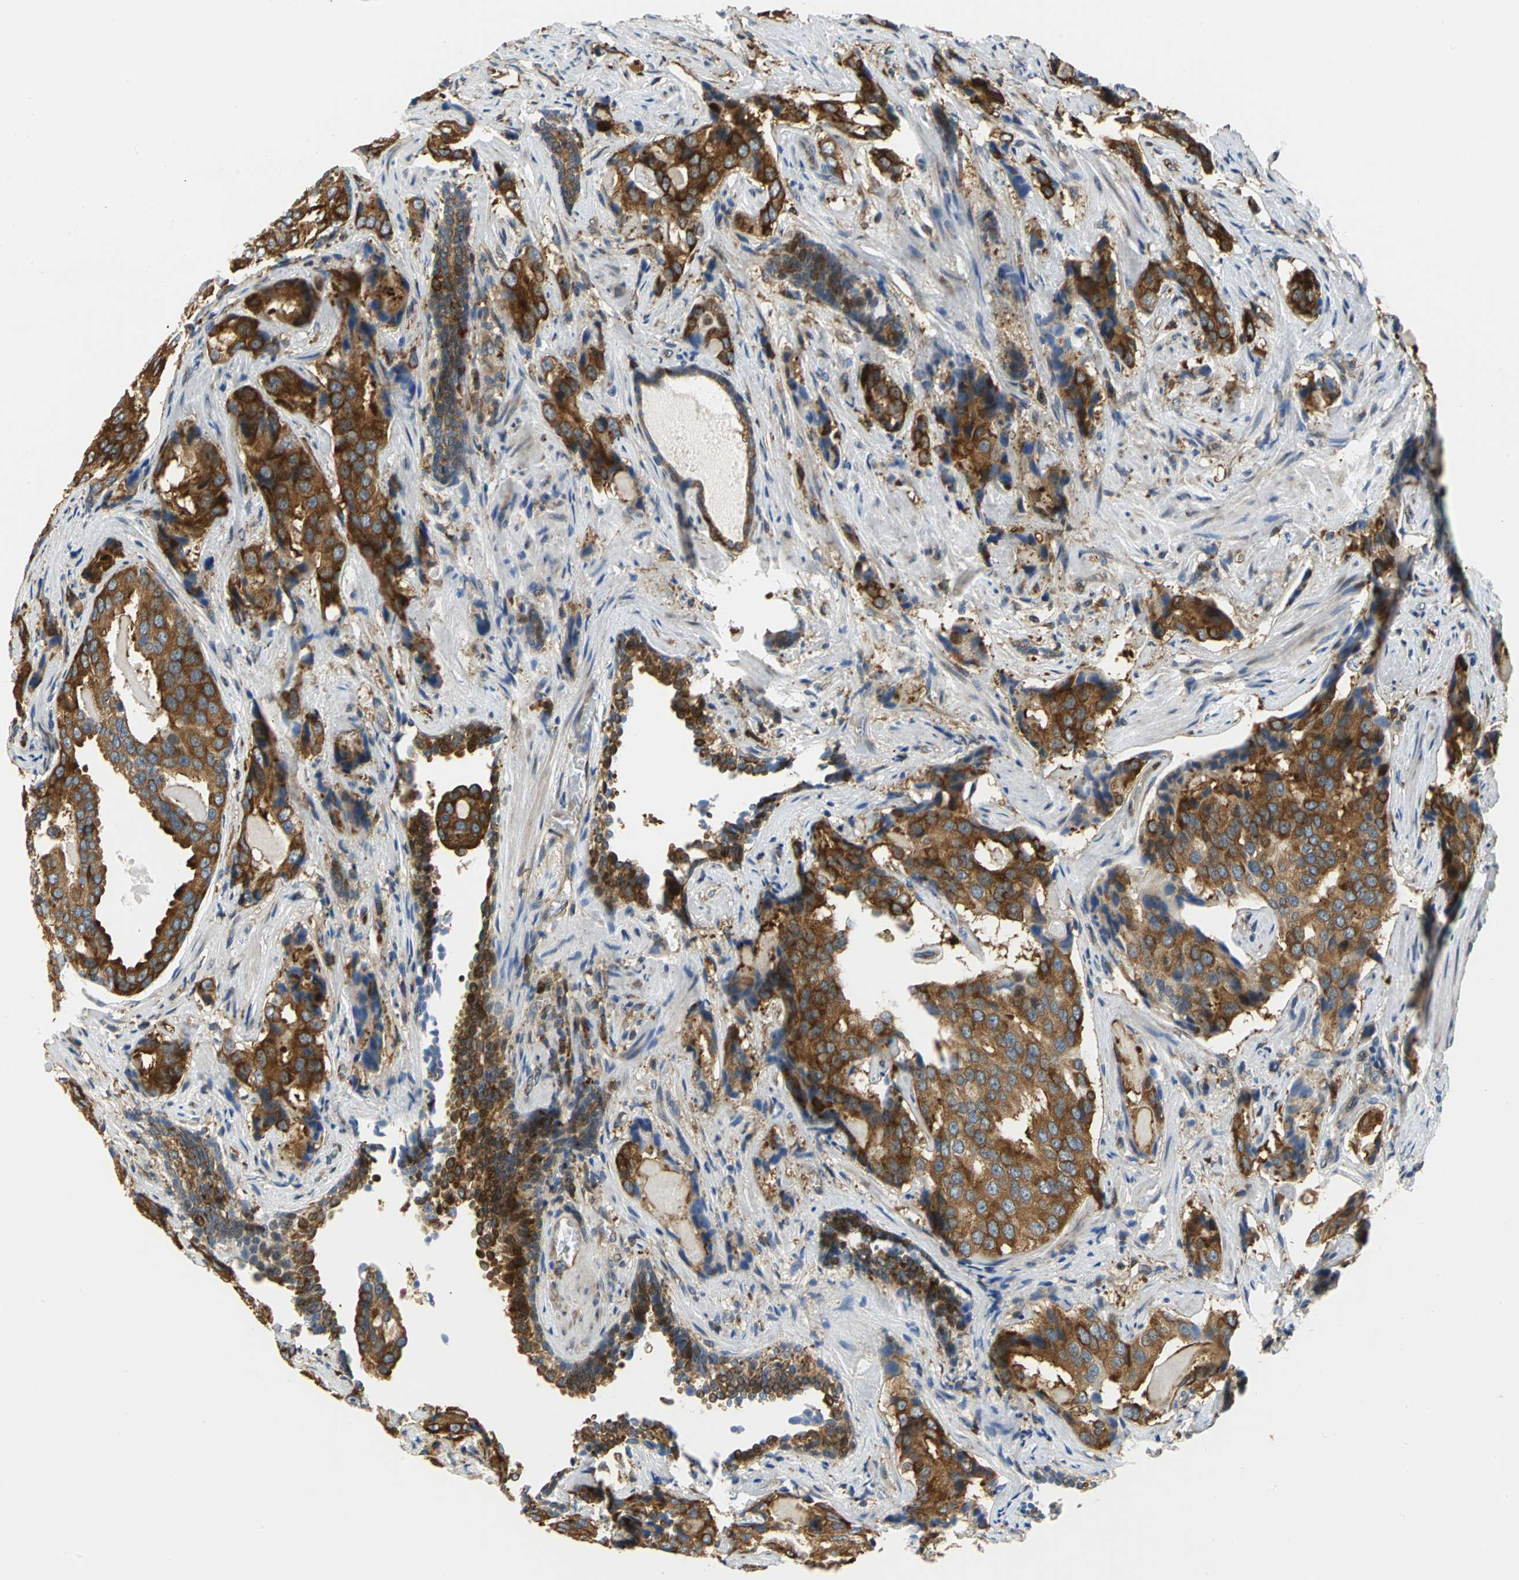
{"staining": {"intensity": "strong", "quantity": ">75%", "location": "cytoplasmic/membranous"}, "tissue": "prostate cancer", "cell_type": "Tumor cells", "image_type": "cancer", "snomed": [{"axis": "morphology", "description": "Adenocarcinoma, High grade"}, {"axis": "topography", "description": "Prostate"}], "caption": "Prostate high-grade adenocarcinoma stained for a protein shows strong cytoplasmic/membranous positivity in tumor cells.", "gene": "YBX1", "patient": {"sex": "male", "age": 58}}